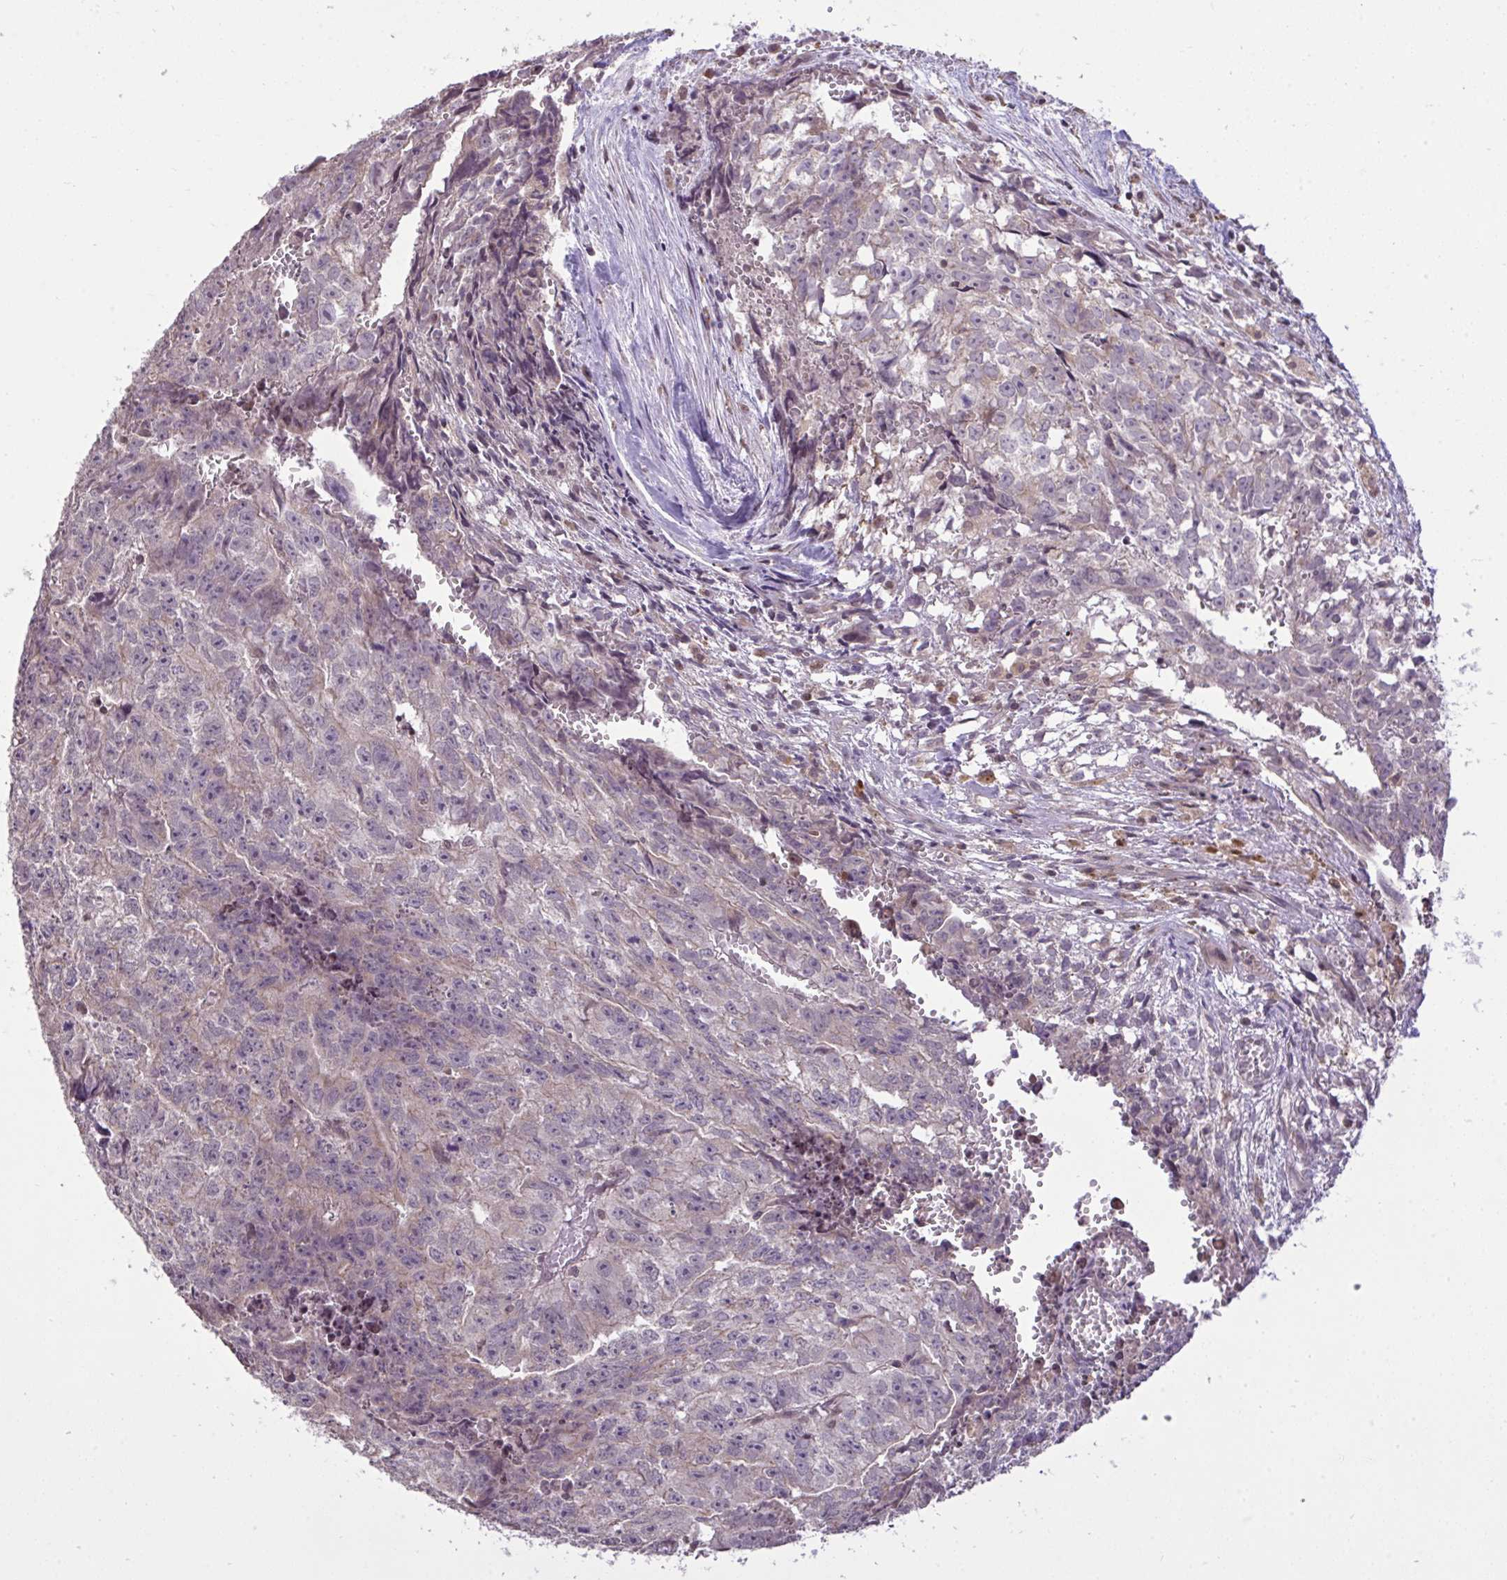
{"staining": {"intensity": "weak", "quantity": "<25%", "location": "cytoplasmic/membranous"}, "tissue": "testis cancer", "cell_type": "Tumor cells", "image_type": "cancer", "snomed": [{"axis": "morphology", "description": "Carcinoma, Embryonal, NOS"}, {"axis": "morphology", "description": "Teratoma, malignant, NOS"}, {"axis": "topography", "description": "Testis"}], "caption": "Immunohistochemistry (IHC) of human testis teratoma (malignant) demonstrates no positivity in tumor cells.", "gene": "CYP20A1", "patient": {"sex": "male", "age": 24}}